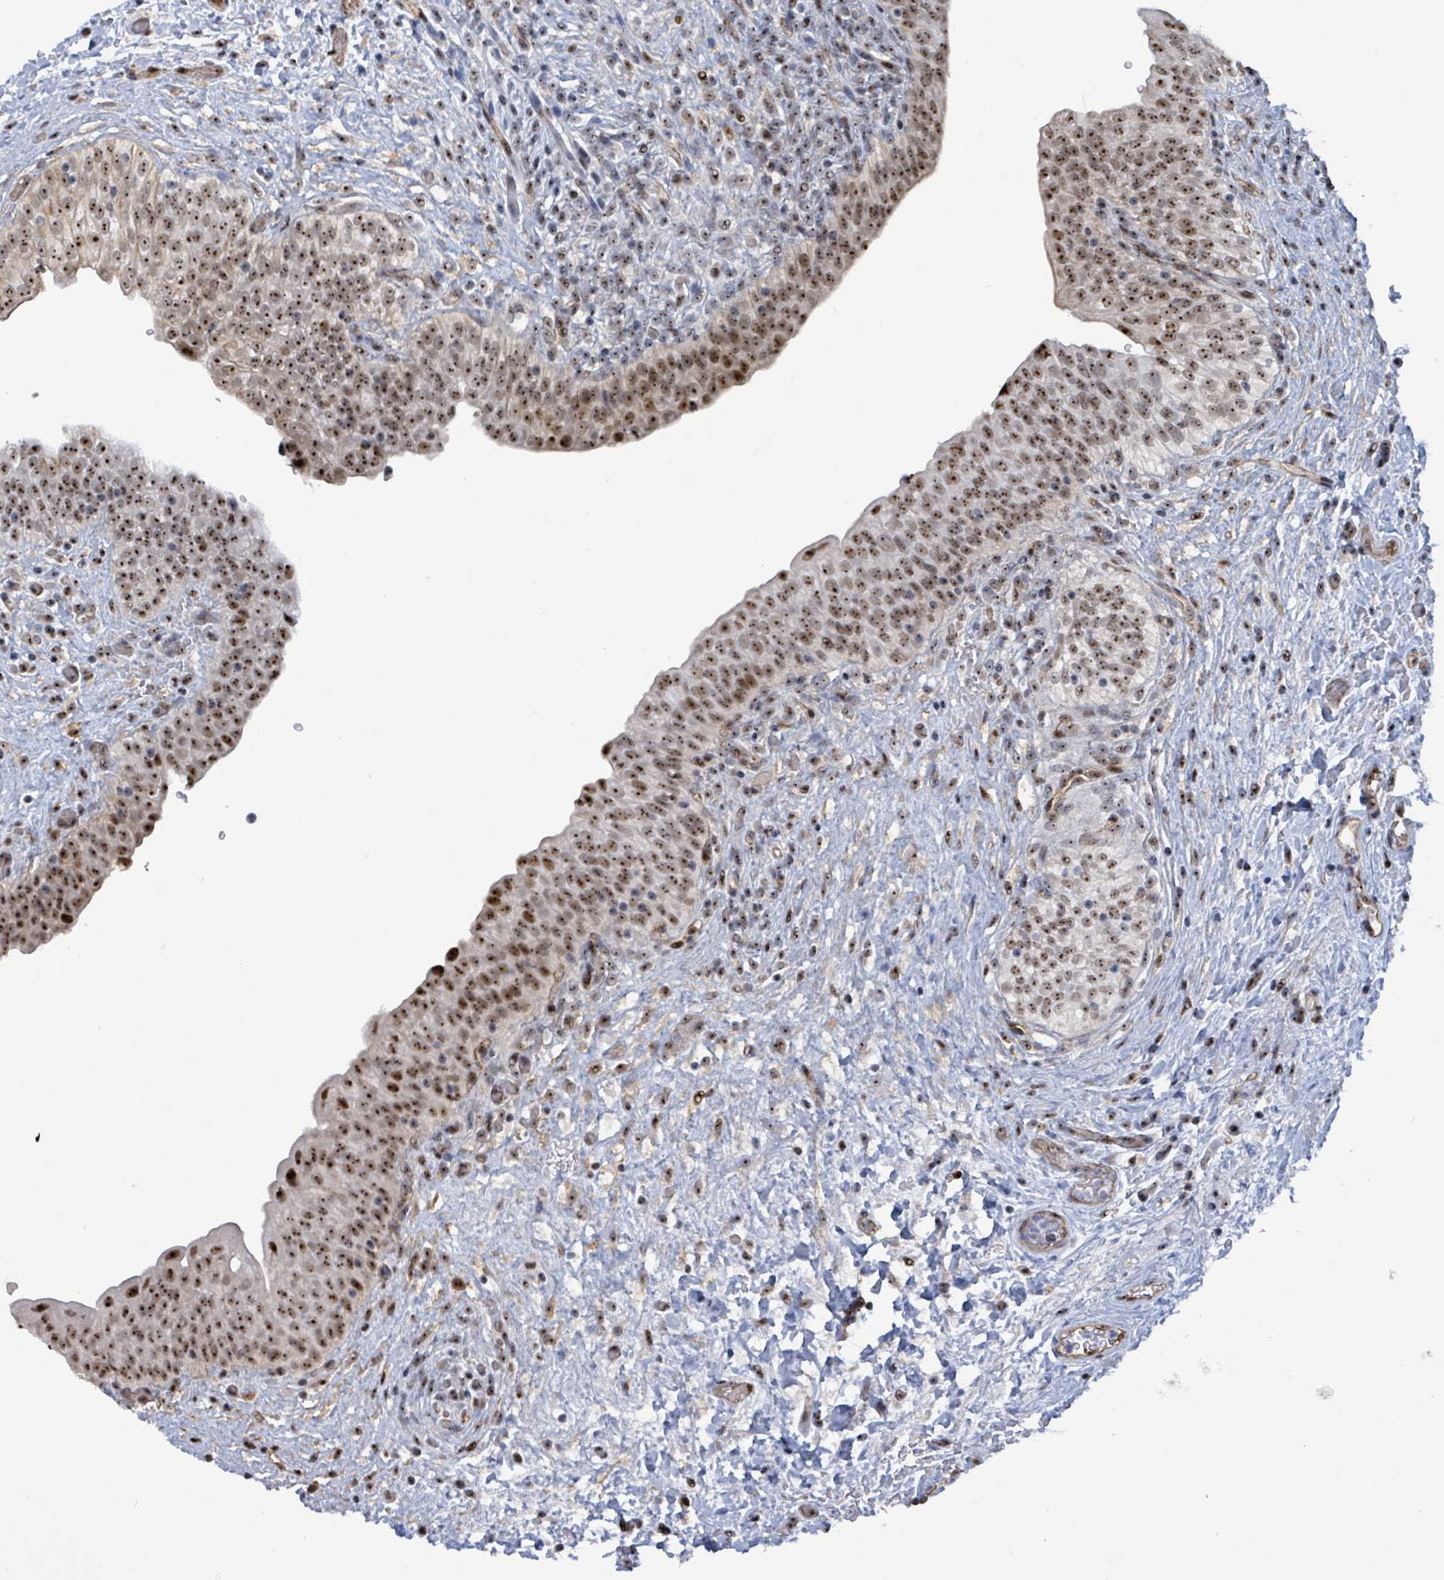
{"staining": {"intensity": "strong", "quantity": ">75%", "location": "nuclear"}, "tissue": "urinary bladder", "cell_type": "Urothelial cells", "image_type": "normal", "snomed": [{"axis": "morphology", "description": "Normal tissue, NOS"}, {"axis": "topography", "description": "Urinary bladder"}], "caption": "Urinary bladder stained with immunohistochemistry (IHC) shows strong nuclear expression in about >75% of urothelial cells. Ihc stains the protein in brown and the nuclei are stained blue.", "gene": "RRN3", "patient": {"sex": "male", "age": 69}}